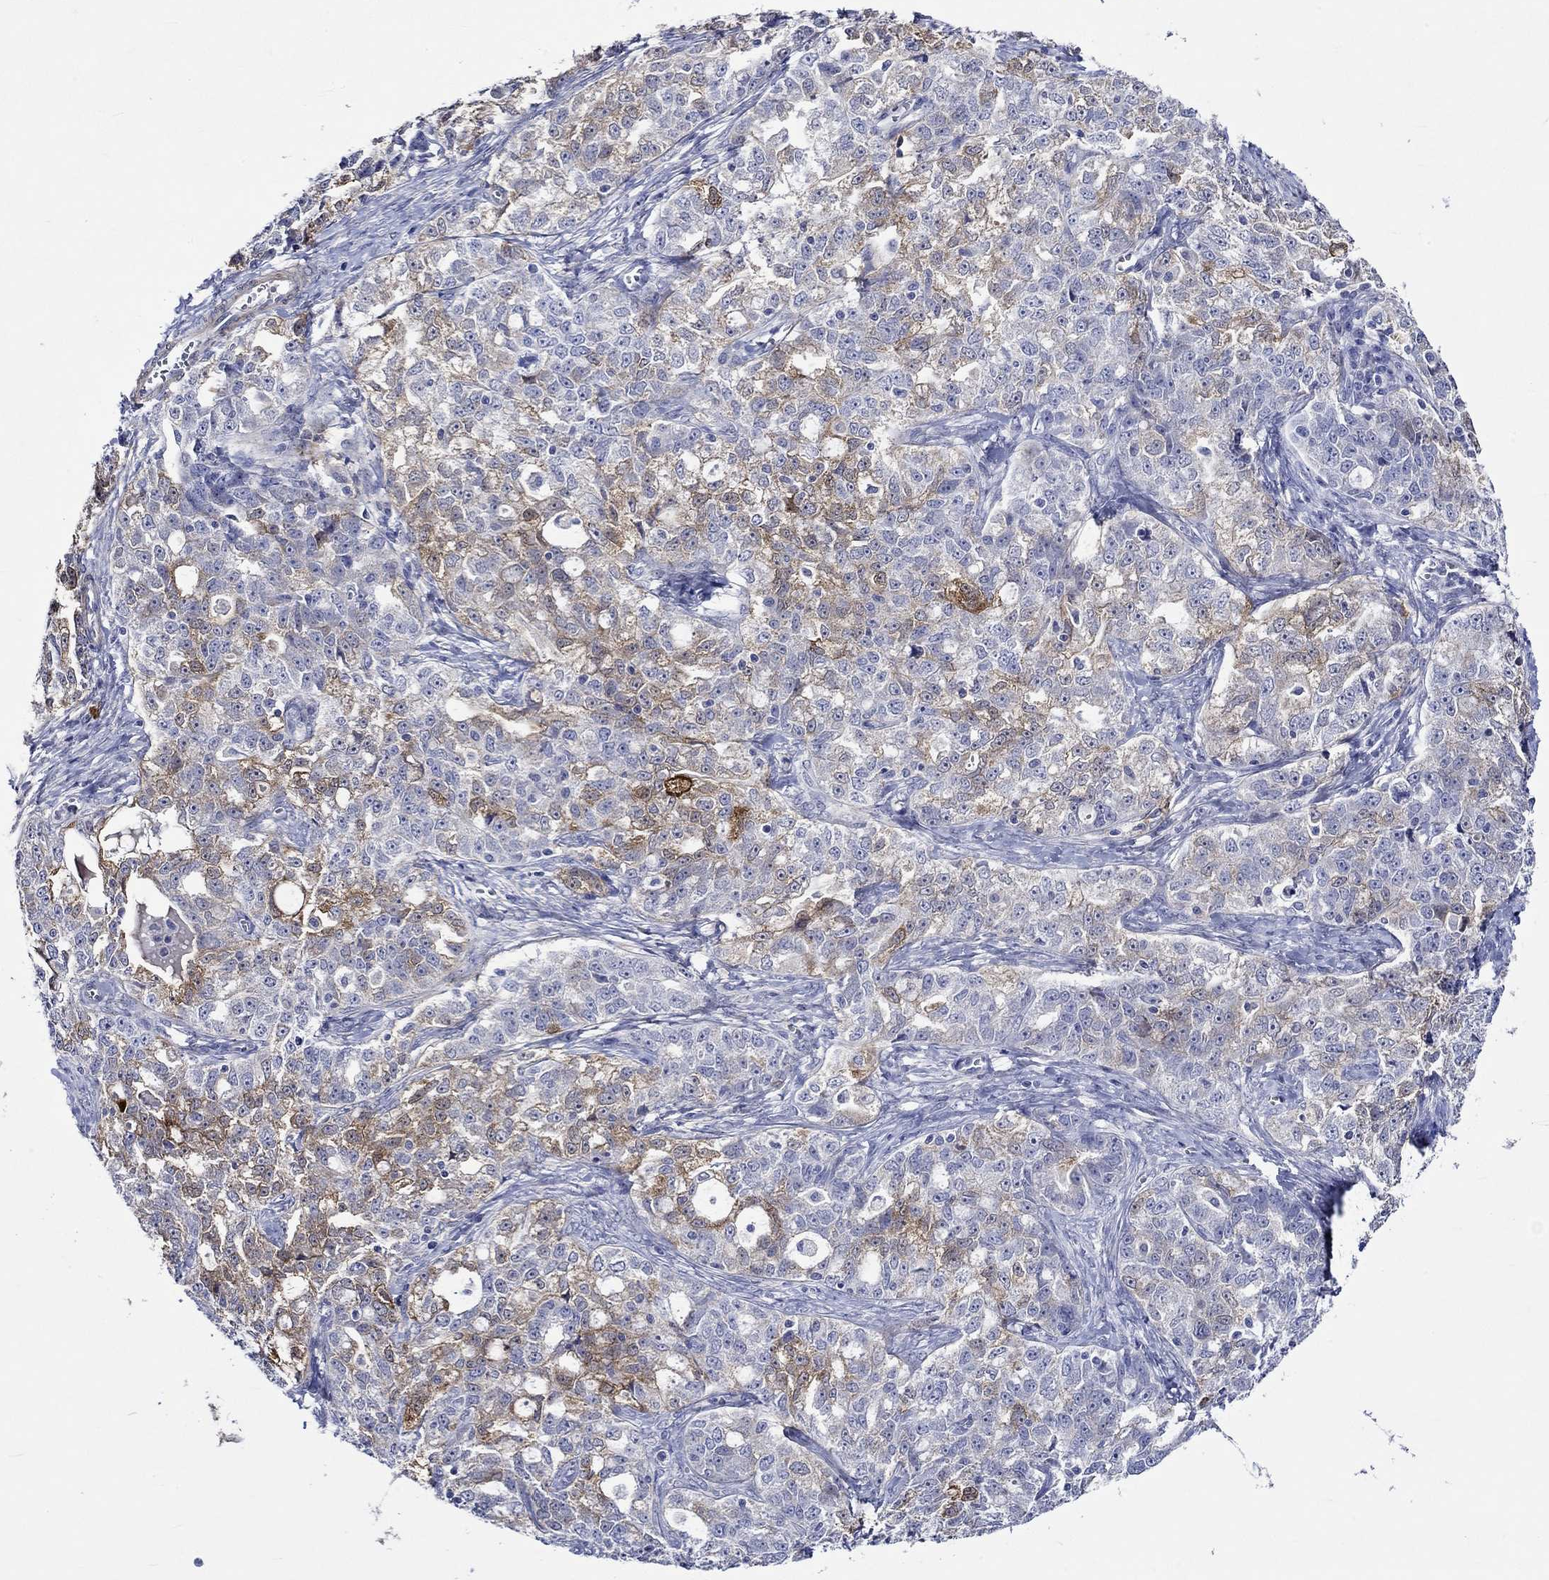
{"staining": {"intensity": "moderate", "quantity": "25%-75%", "location": "cytoplasmic/membranous"}, "tissue": "ovarian cancer", "cell_type": "Tumor cells", "image_type": "cancer", "snomed": [{"axis": "morphology", "description": "Cystadenocarcinoma, serous, NOS"}, {"axis": "topography", "description": "Ovary"}], "caption": "Approximately 25%-75% of tumor cells in ovarian serous cystadenocarcinoma show moderate cytoplasmic/membranous protein positivity as visualized by brown immunohistochemical staining.", "gene": "CRYAB", "patient": {"sex": "female", "age": 51}}